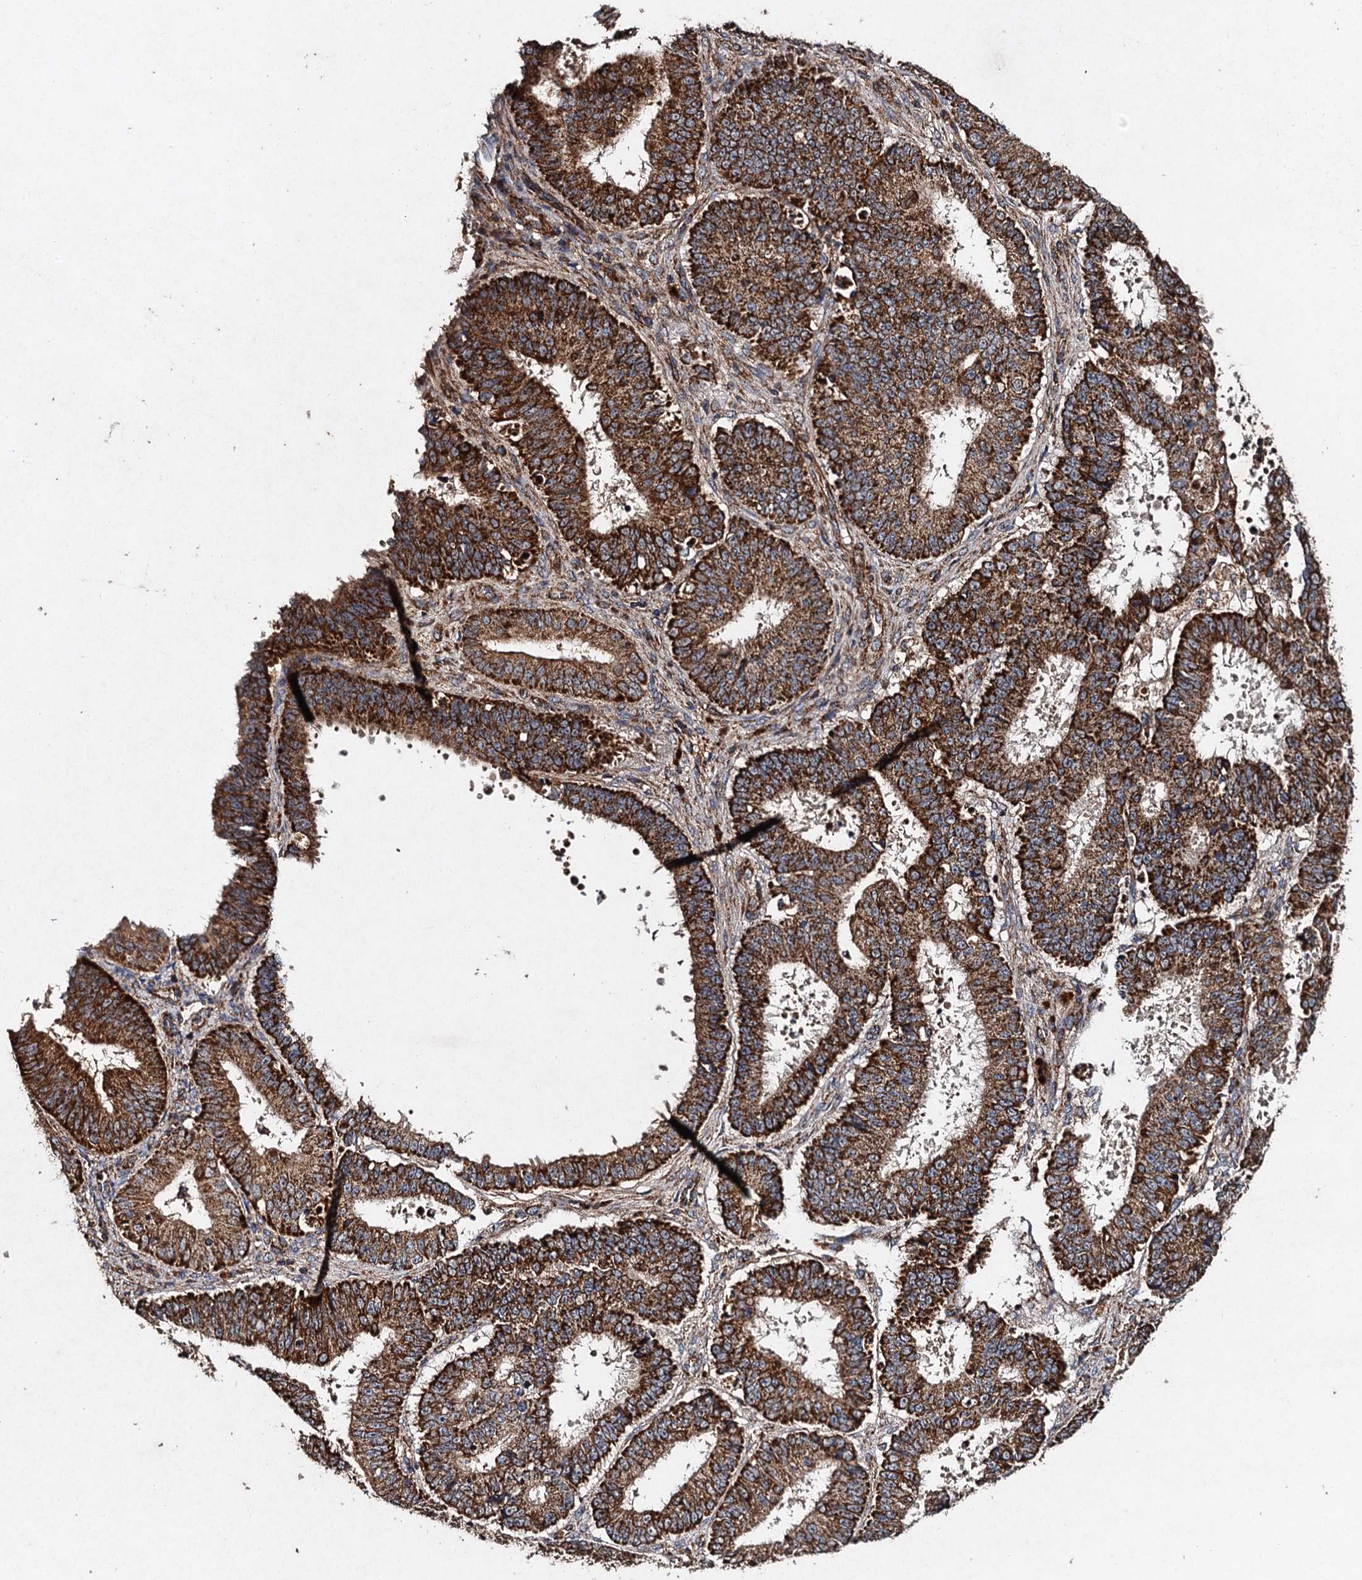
{"staining": {"intensity": "strong", "quantity": ">75%", "location": "cytoplasmic/membranous"}, "tissue": "ovarian cancer", "cell_type": "Tumor cells", "image_type": "cancer", "snomed": [{"axis": "morphology", "description": "Carcinoma, endometroid"}, {"axis": "topography", "description": "Appendix"}, {"axis": "topography", "description": "Ovary"}], "caption": "This micrograph exhibits ovarian endometroid carcinoma stained with IHC to label a protein in brown. The cytoplasmic/membranous of tumor cells show strong positivity for the protein. Nuclei are counter-stained blue.", "gene": "NDUFA13", "patient": {"sex": "female", "age": 42}}